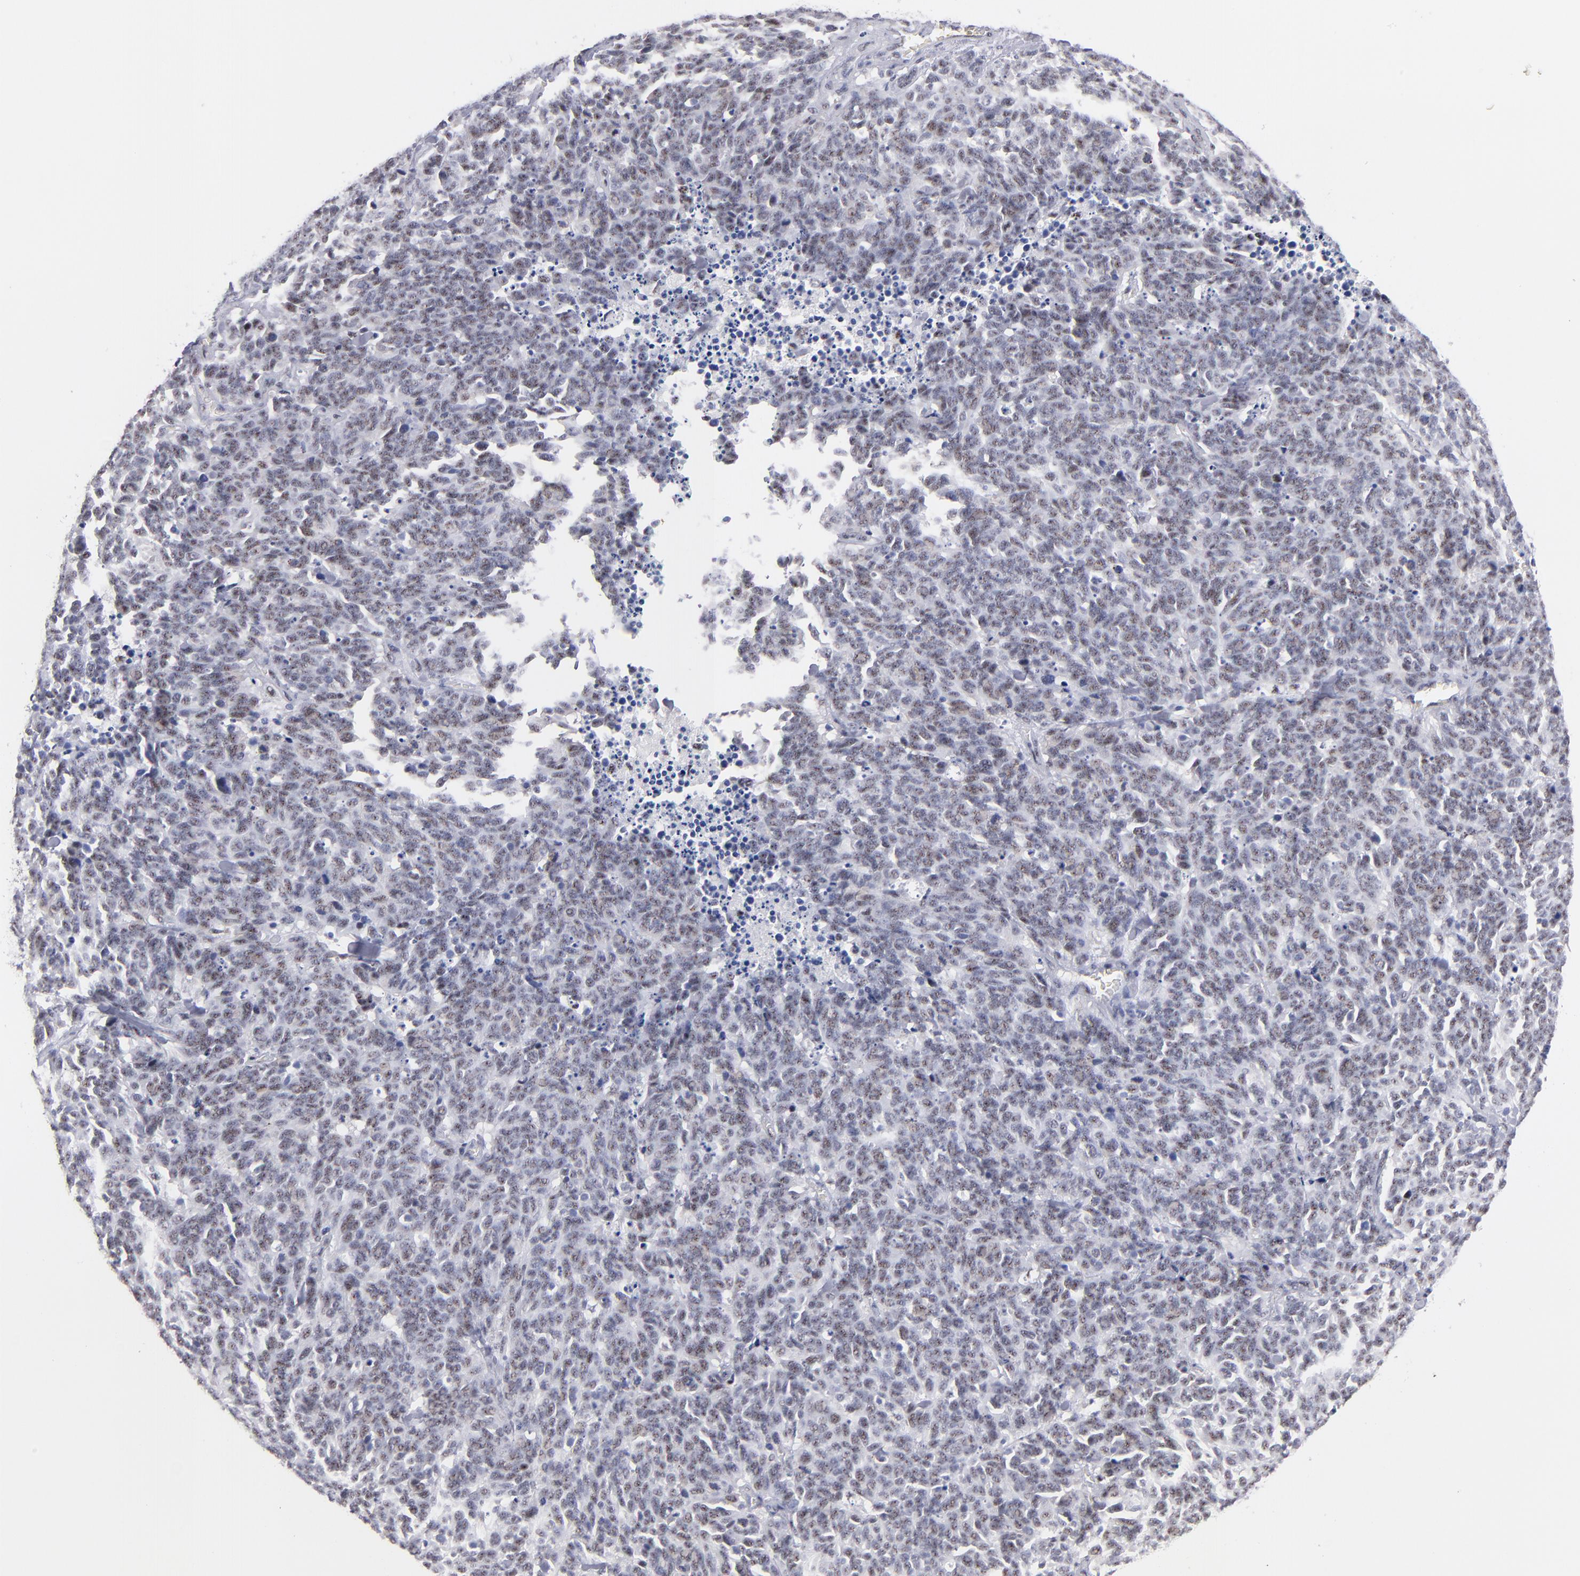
{"staining": {"intensity": "weak", "quantity": "25%-75%", "location": "nuclear"}, "tissue": "lung cancer", "cell_type": "Tumor cells", "image_type": "cancer", "snomed": [{"axis": "morphology", "description": "Neoplasm, malignant, NOS"}, {"axis": "topography", "description": "Lung"}], "caption": "Human lung cancer (neoplasm (malignant)) stained with a brown dye displays weak nuclear positive staining in approximately 25%-75% of tumor cells.", "gene": "RAF1", "patient": {"sex": "female", "age": 58}}